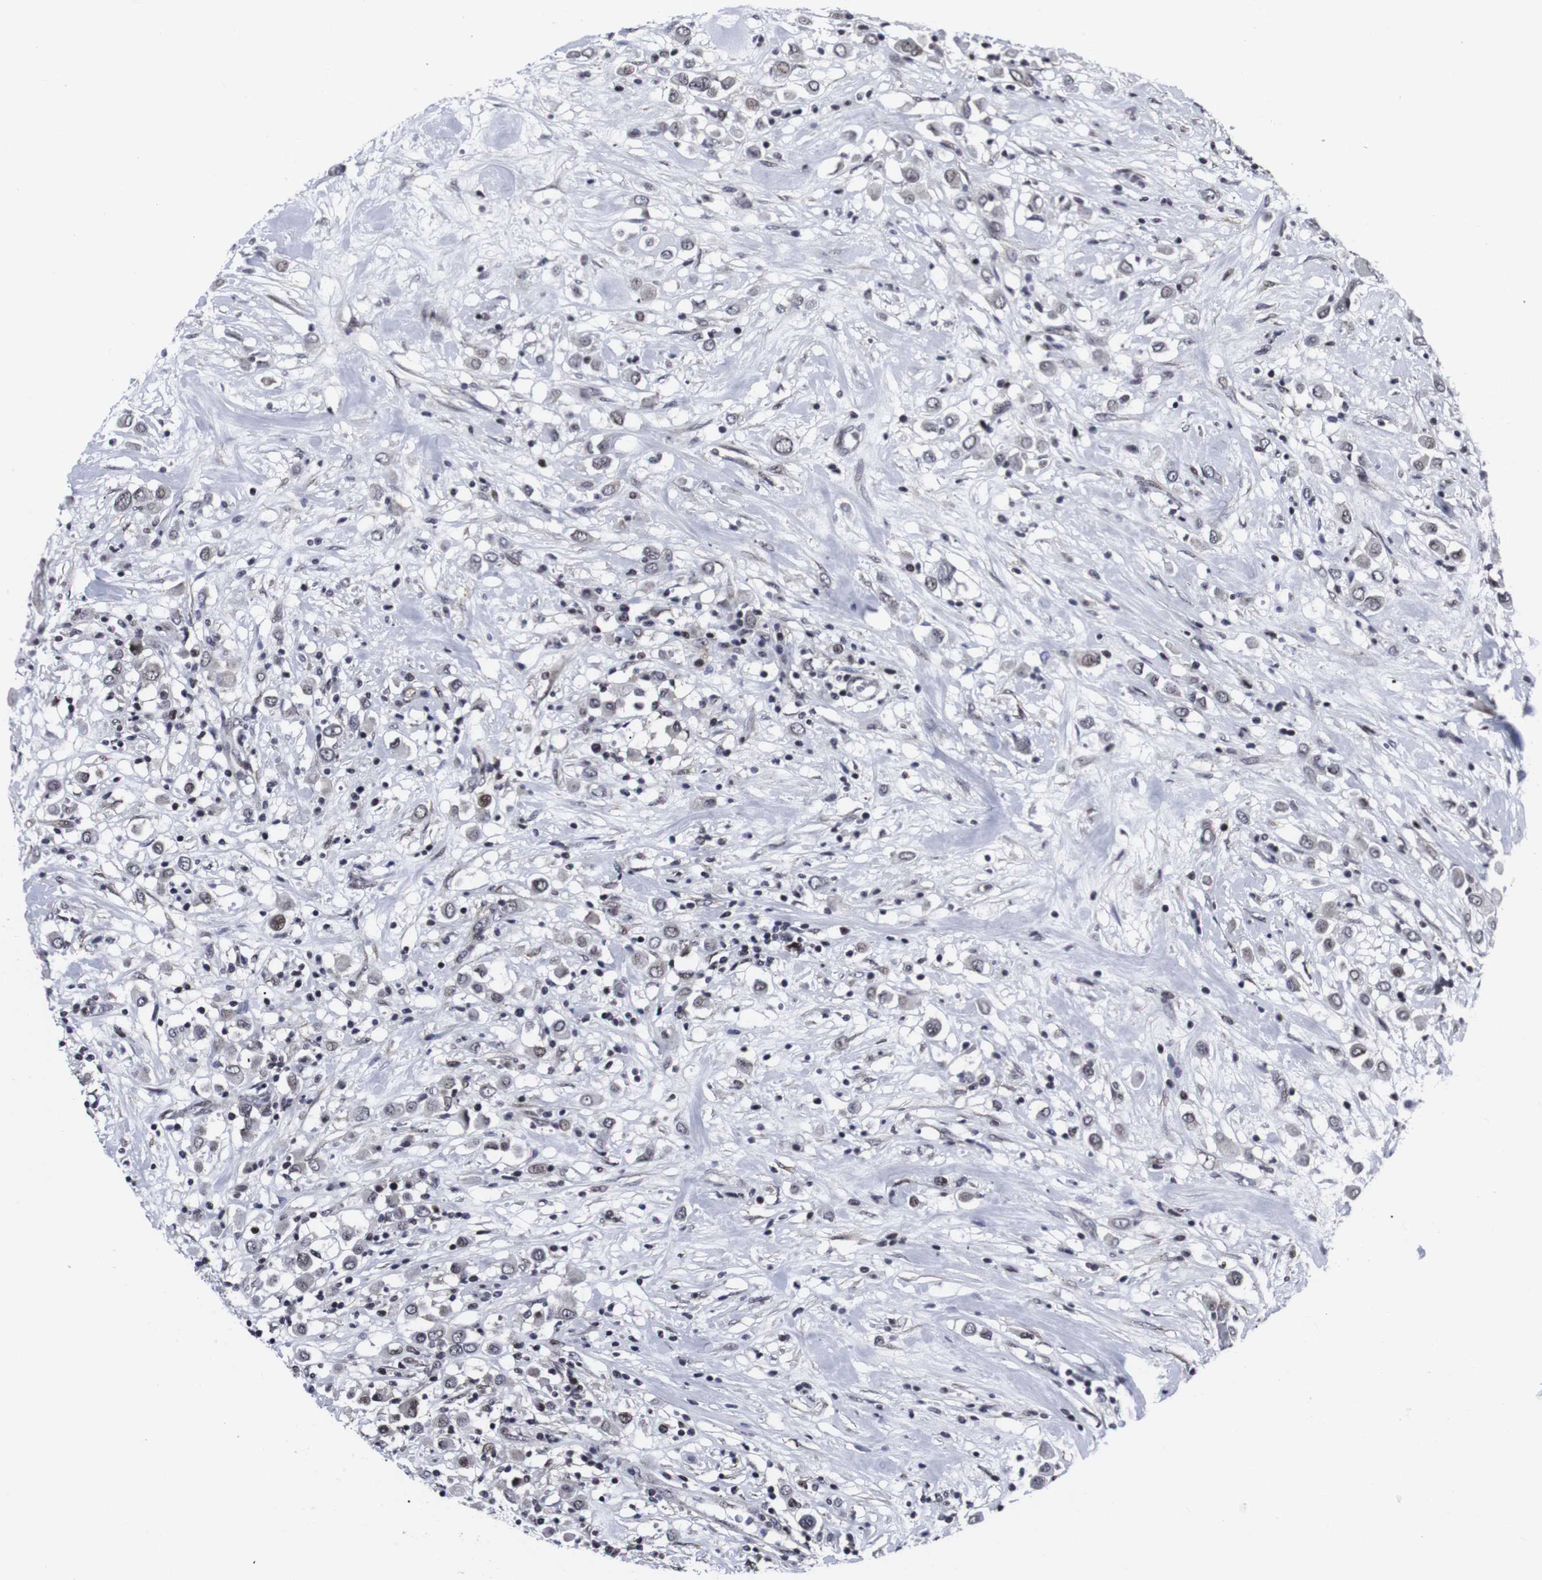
{"staining": {"intensity": "moderate", "quantity": "25%-75%", "location": "nuclear"}, "tissue": "breast cancer", "cell_type": "Tumor cells", "image_type": "cancer", "snomed": [{"axis": "morphology", "description": "Duct carcinoma"}, {"axis": "topography", "description": "Breast"}], "caption": "High-magnification brightfield microscopy of breast infiltrating ductal carcinoma stained with DAB (brown) and counterstained with hematoxylin (blue). tumor cells exhibit moderate nuclear expression is identified in approximately25%-75% of cells. The staining was performed using DAB, with brown indicating positive protein expression. Nuclei are stained blue with hematoxylin.", "gene": "MLH1", "patient": {"sex": "female", "age": 61}}